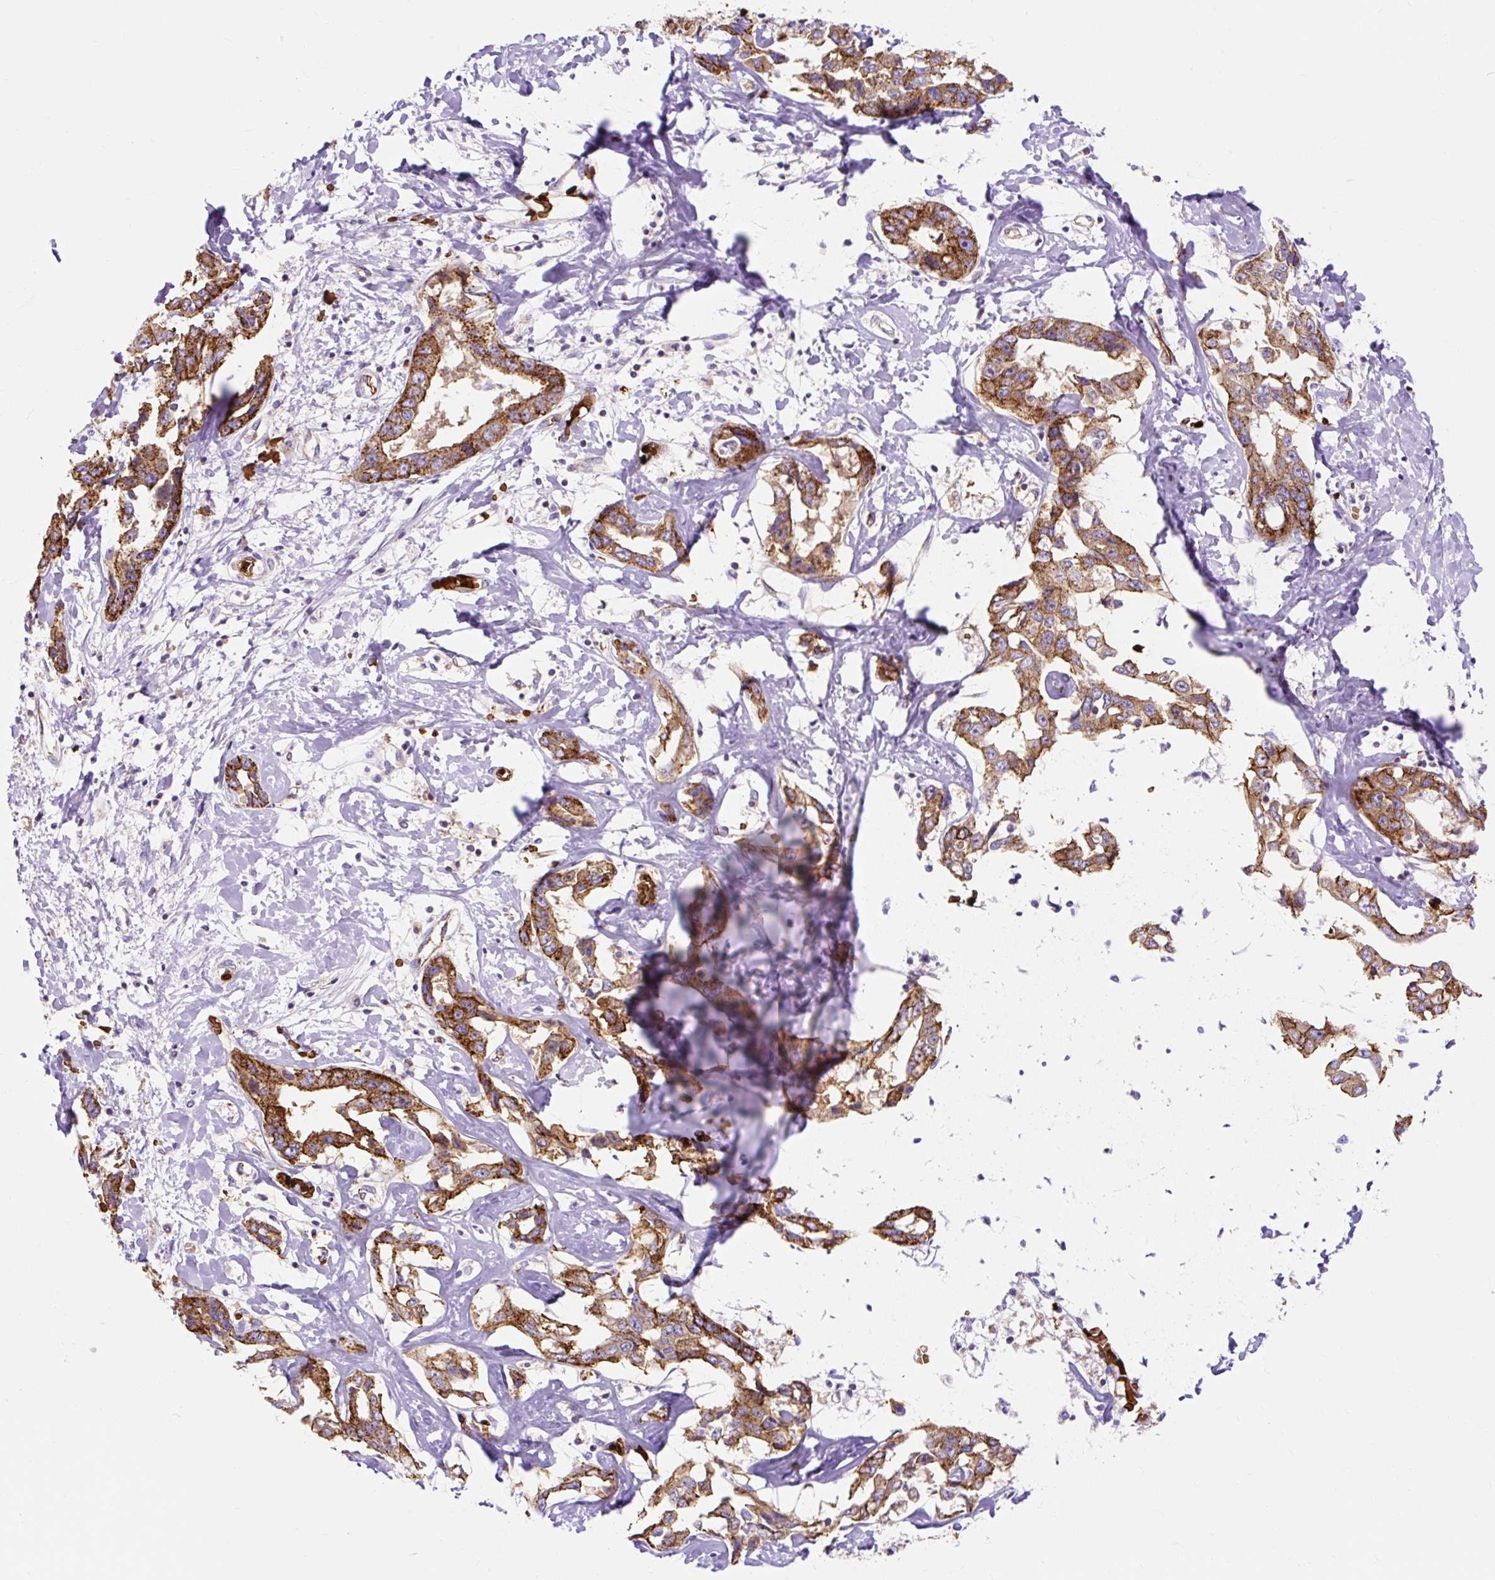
{"staining": {"intensity": "strong", "quantity": ">75%", "location": "cytoplasmic/membranous"}, "tissue": "liver cancer", "cell_type": "Tumor cells", "image_type": "cancer", "snomed": [{"axis": "morphology", "description": "Cholangiocarcinoma"}, {"axis": "topography", "description": "Liver"}], "caption": "About >75% of tumor cells in human cholangiocarcinoma (liver) reveal strong cytoplasmic/membranous protein positivity as visualized by brown immunohistochemical staining.", "gene": "HIP1R", "patient": {"sex": "male", "age": 59}}